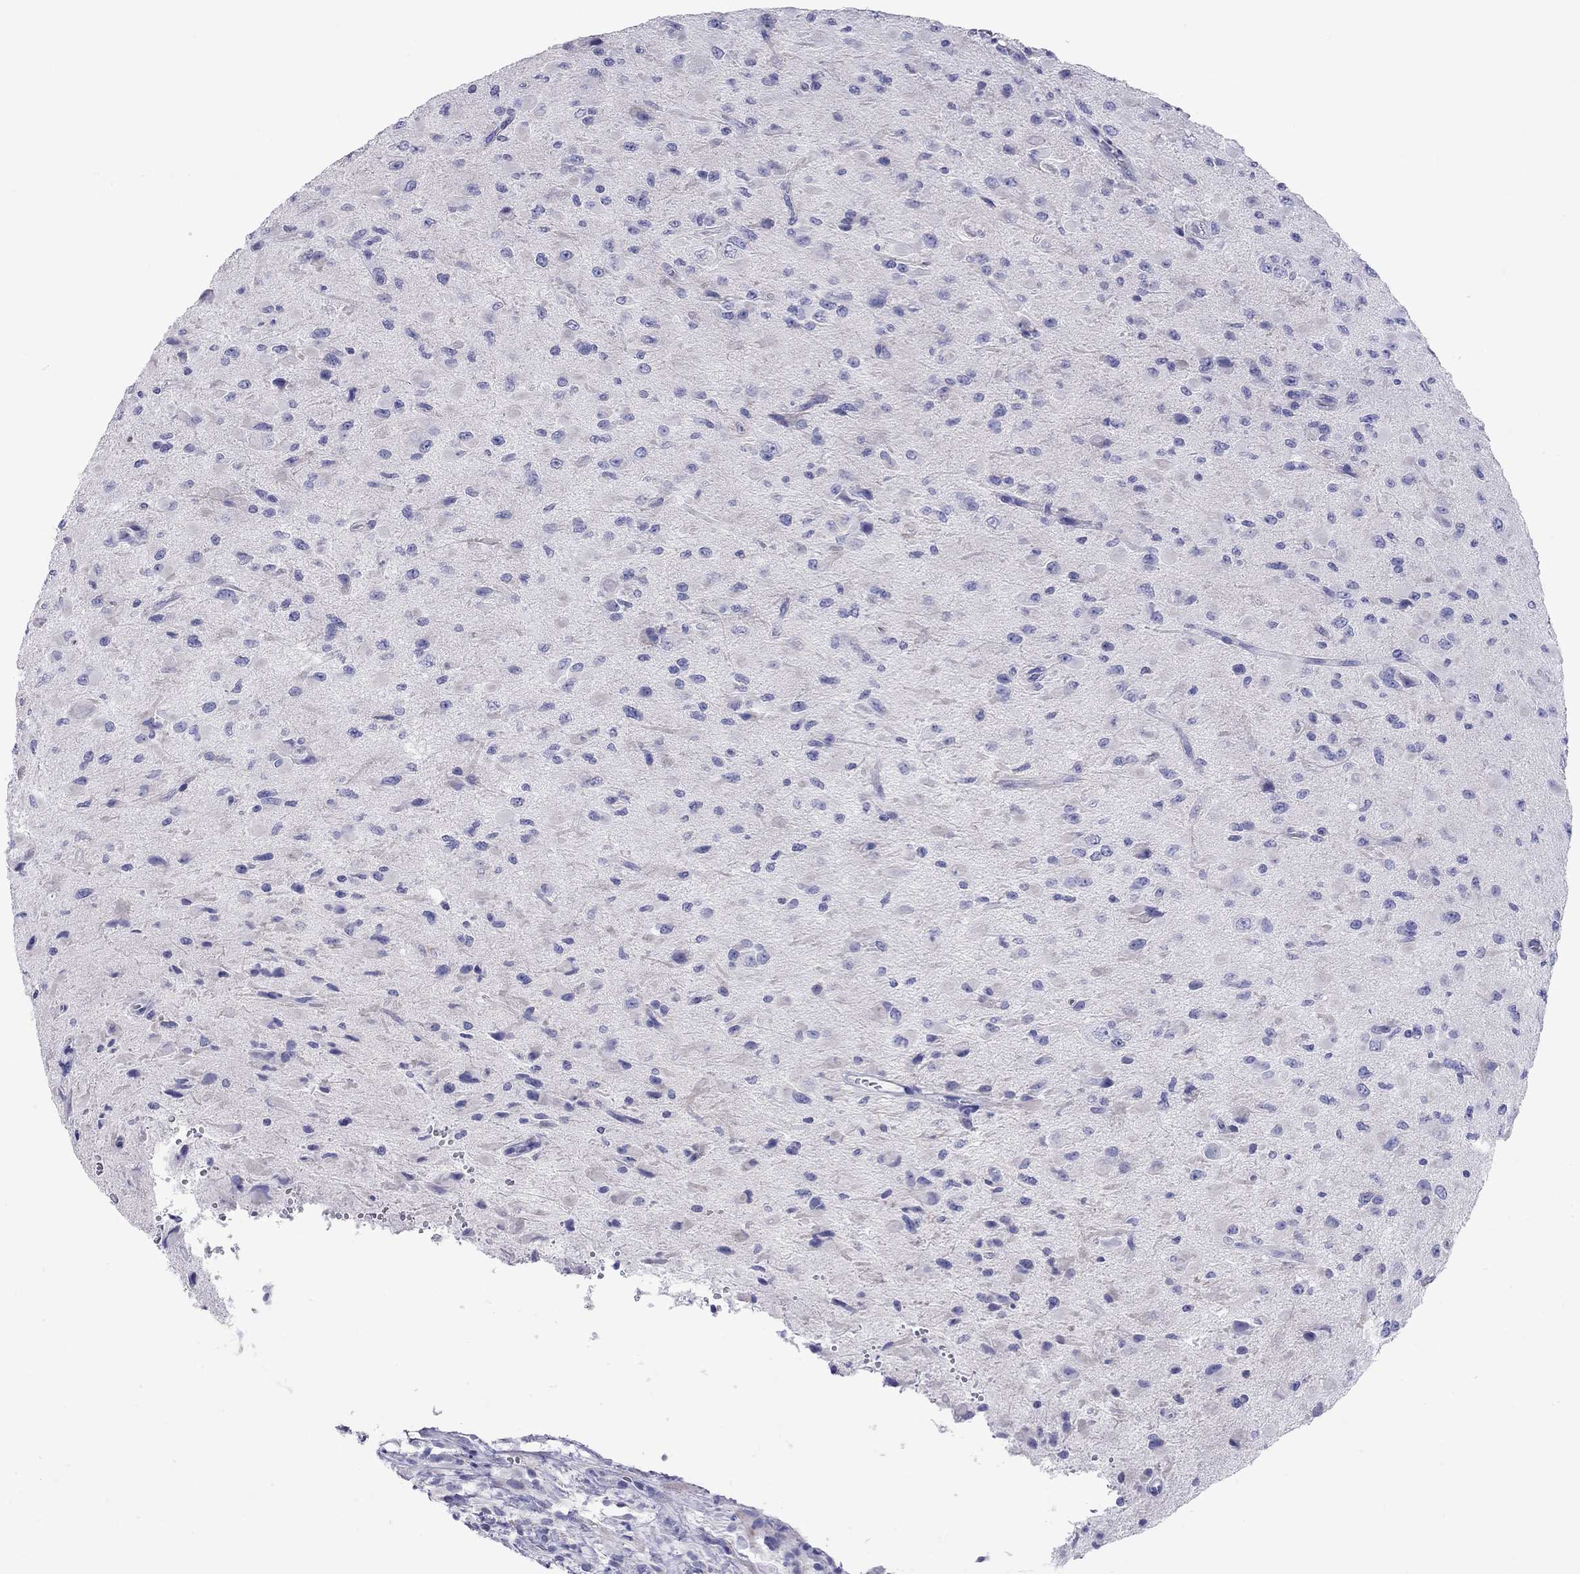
{"staining": {"intensity": "negative", "quantity": "none", "location": "none"}, "tissue": "glioma", "cell_type": "Tumor cells", "image_type": "cancer", "snomed": [{"axis": "morphology", "description": "Glioma, malignant, High grade"}, {"axis": "topography", "description": "Cerebral cortex"}], "caption": "Tumor cells are negative for protein expression in human glioma.", "gene": "DPY19L2", "patient": {"sex": "male", "age": 35}}